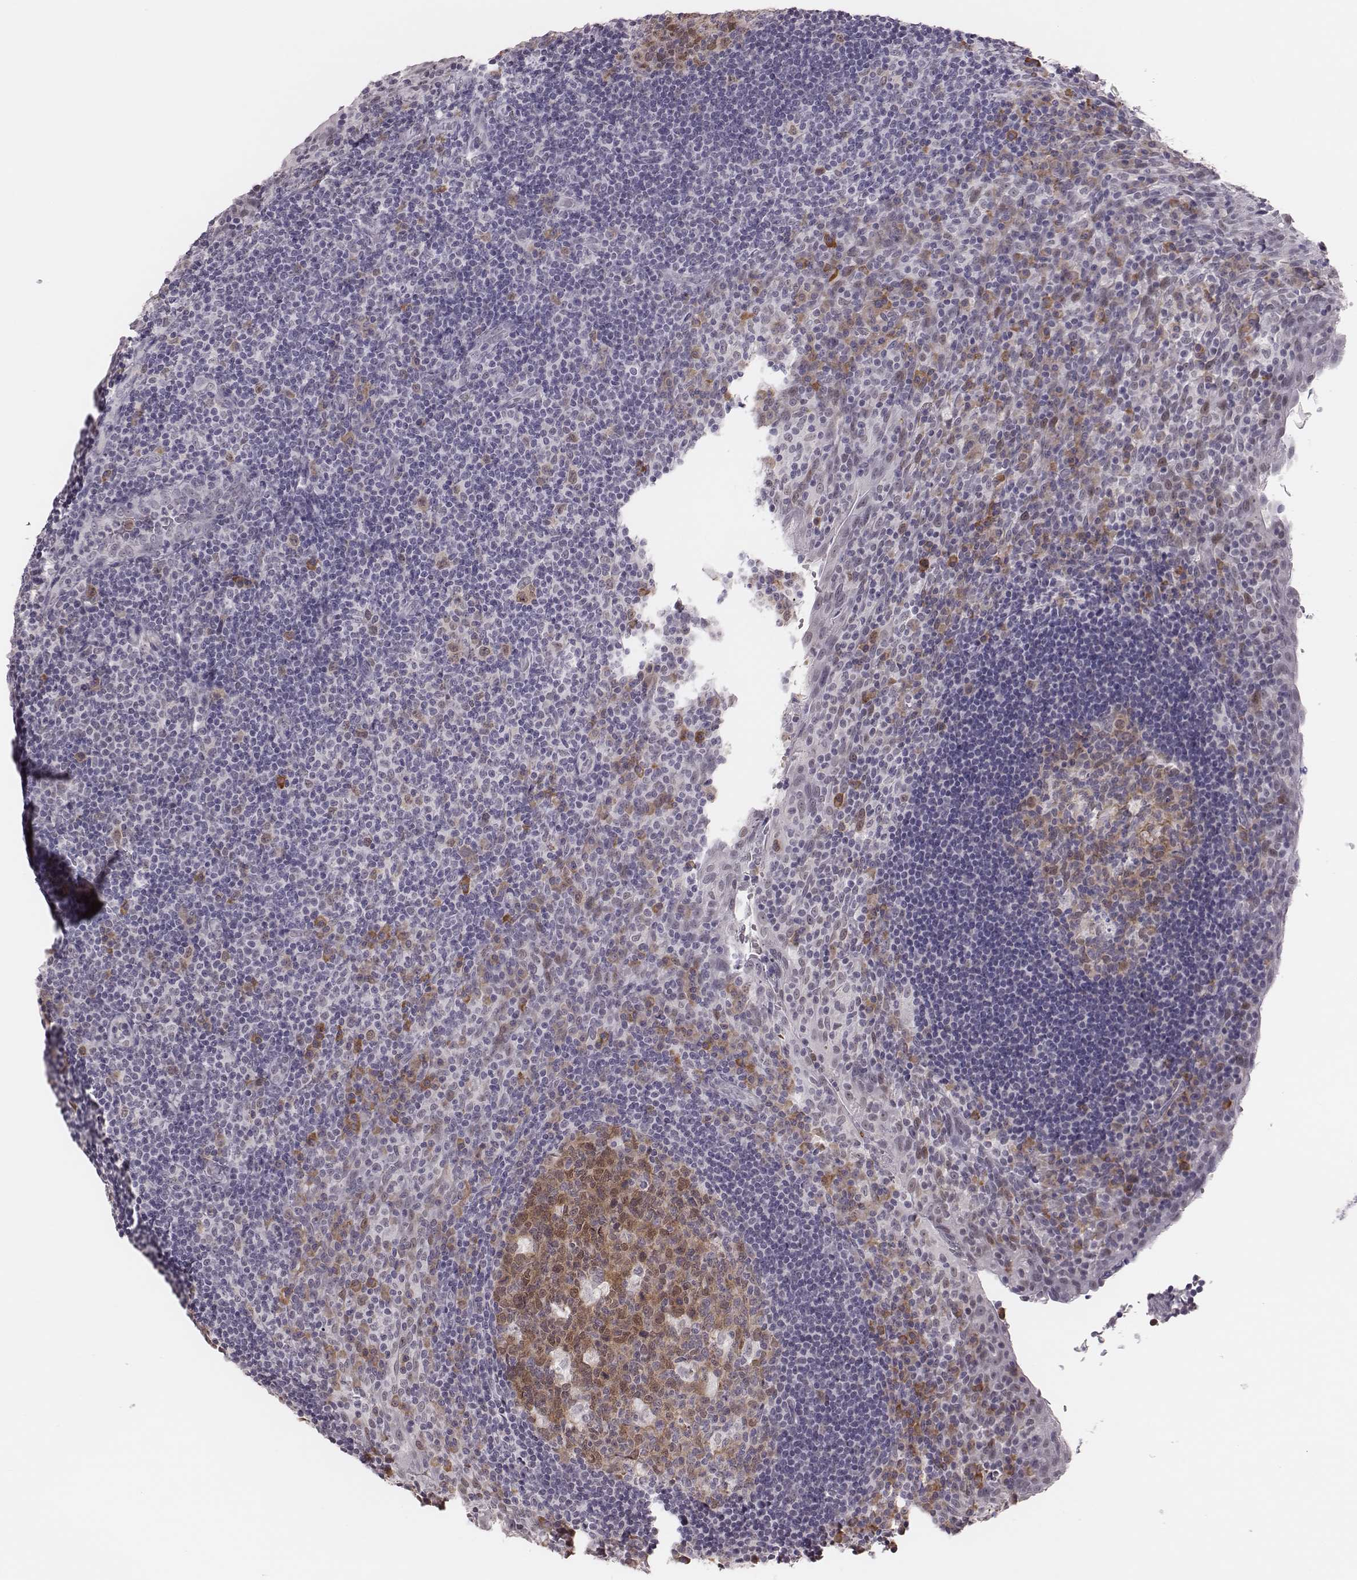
{"staining": {"intensity": "moderate", "quantity": ">75%", "location": "cytoplasmic/membranous,nuclear"}, "tissue": "tonsil", "cell_type": "Germinal center cells", "image_type": "normal", "snomed": [{"axis": "morphology", "description": "Normal tissue, NOS"}, {"axis": "topography", "description": "Tonsil"}], "caption": "Benign tonsil shows moderate cytoplasmic/membranous,nuclear expression in approximately >75% of germinal center cells, visualized by immunohistochemistry. (brown staining indicates protein expression, while blue staining denotes nuclei).", "gene": "PBK", "patient": {"sex": "male", "age": 17}}